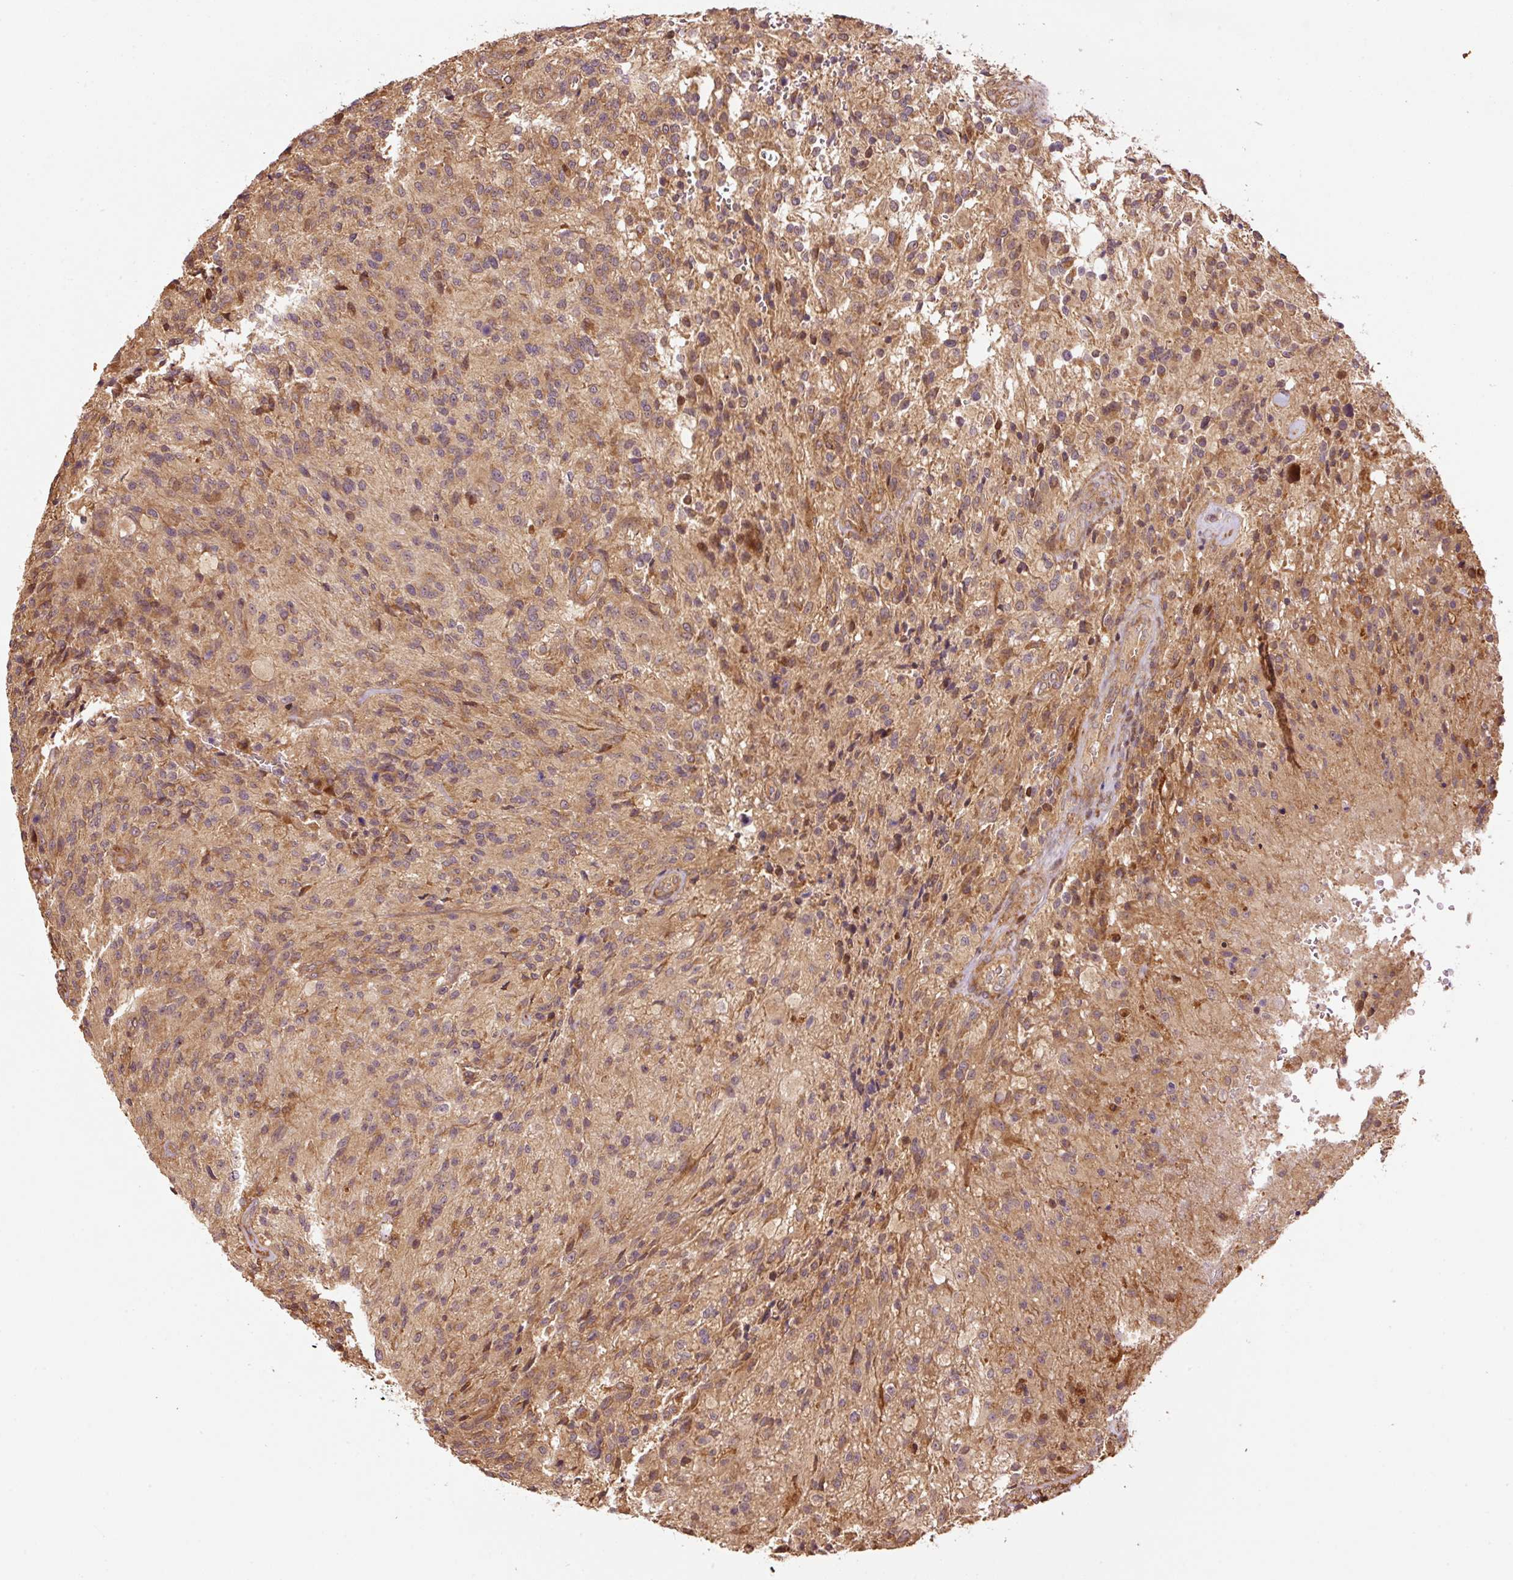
{"staining": {"intensity": "moderate", "quantity": ">75%", "location": "cytoplasmic/membranous"}, "tissue": "glioma", "cell_type": "Tumor cells", "image_type": "cancer", "snomed": [{"axis": "morphology", "description": "Normal tissue, NOS"}, {"axis": "morphology", "description": "Glioma, malignant, High grade"}, {"axis": "topography", "description": "Cerebral cortex"}], "caption": "An immunohistochemistry (IHC) photomicrograph of neoplastic tissue is shown. Protein staining in brown highlights moderate cytoplasmic/membranous positivity in glioma within tumor cells. (DAB (3,3'-diaminobenzidine) IHC with brightfield microscopy, high magnification).", "gene": "OXER1", "patient": {"sex": "male", "age": 56}}